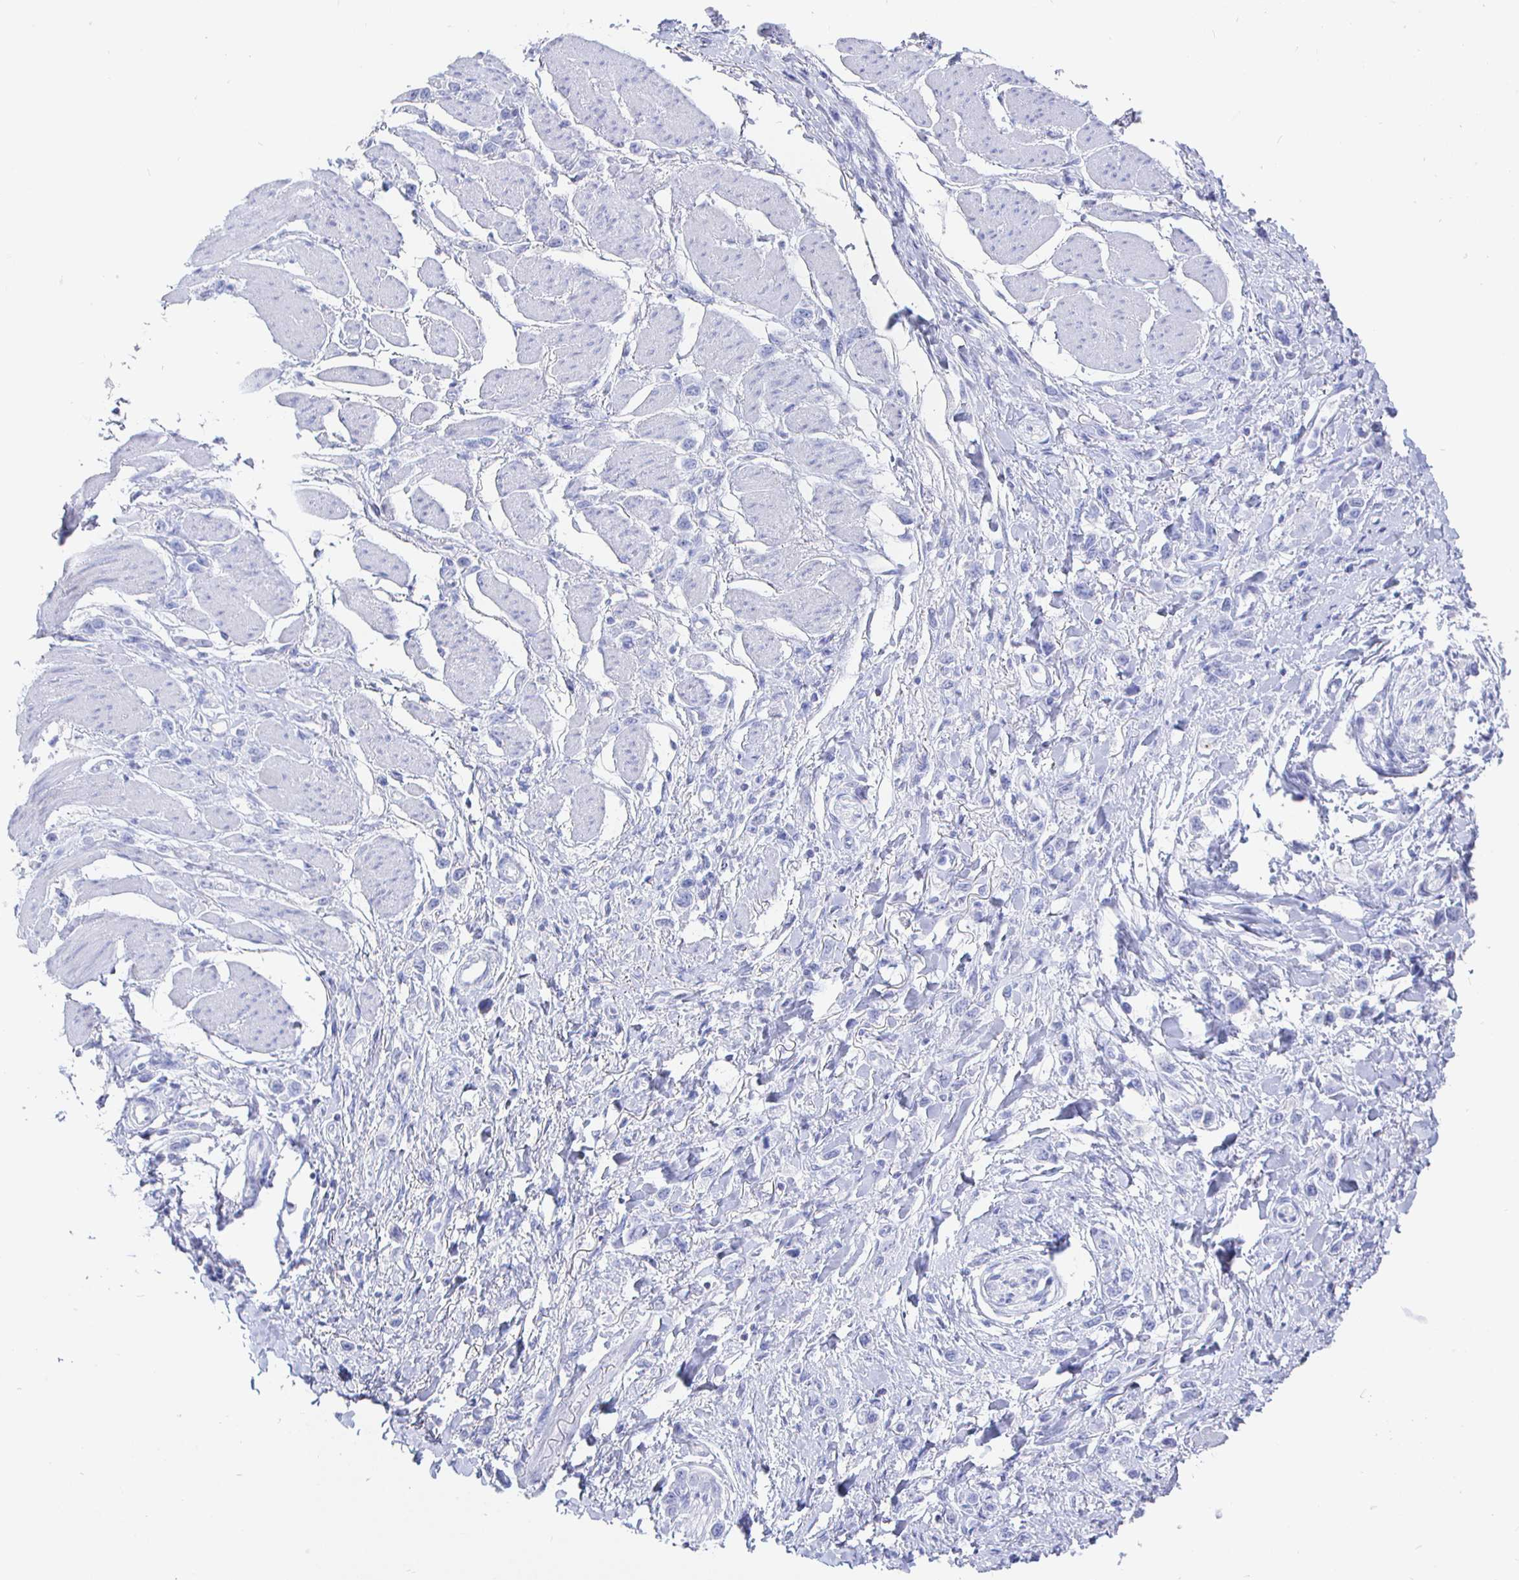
{"staining": {"intensity": "negative", "quantity": "none", "location": "none"}, "tissue": "stomach cancer", "cell_type": "Tumor cells", "image_type": "cancer", "snomed": [{"axis": "morphology", "description": "Adenocarcinoma, NOS"}, {"axis": "topography", "description": "Stomach"}], "caption": "This is a photomicrograph of IHC staining of adenocarcinoma (stomach), which shows no expression in tumor cells. Brightfield microscopy of immunohistochemistry stained with DAB (3,3'-diaminobenzidine) (brown) and hematoxylin (blue), captured at high magnification.", "gene": "CLCA1", "patient": {"sex": "female", "age": 65}}